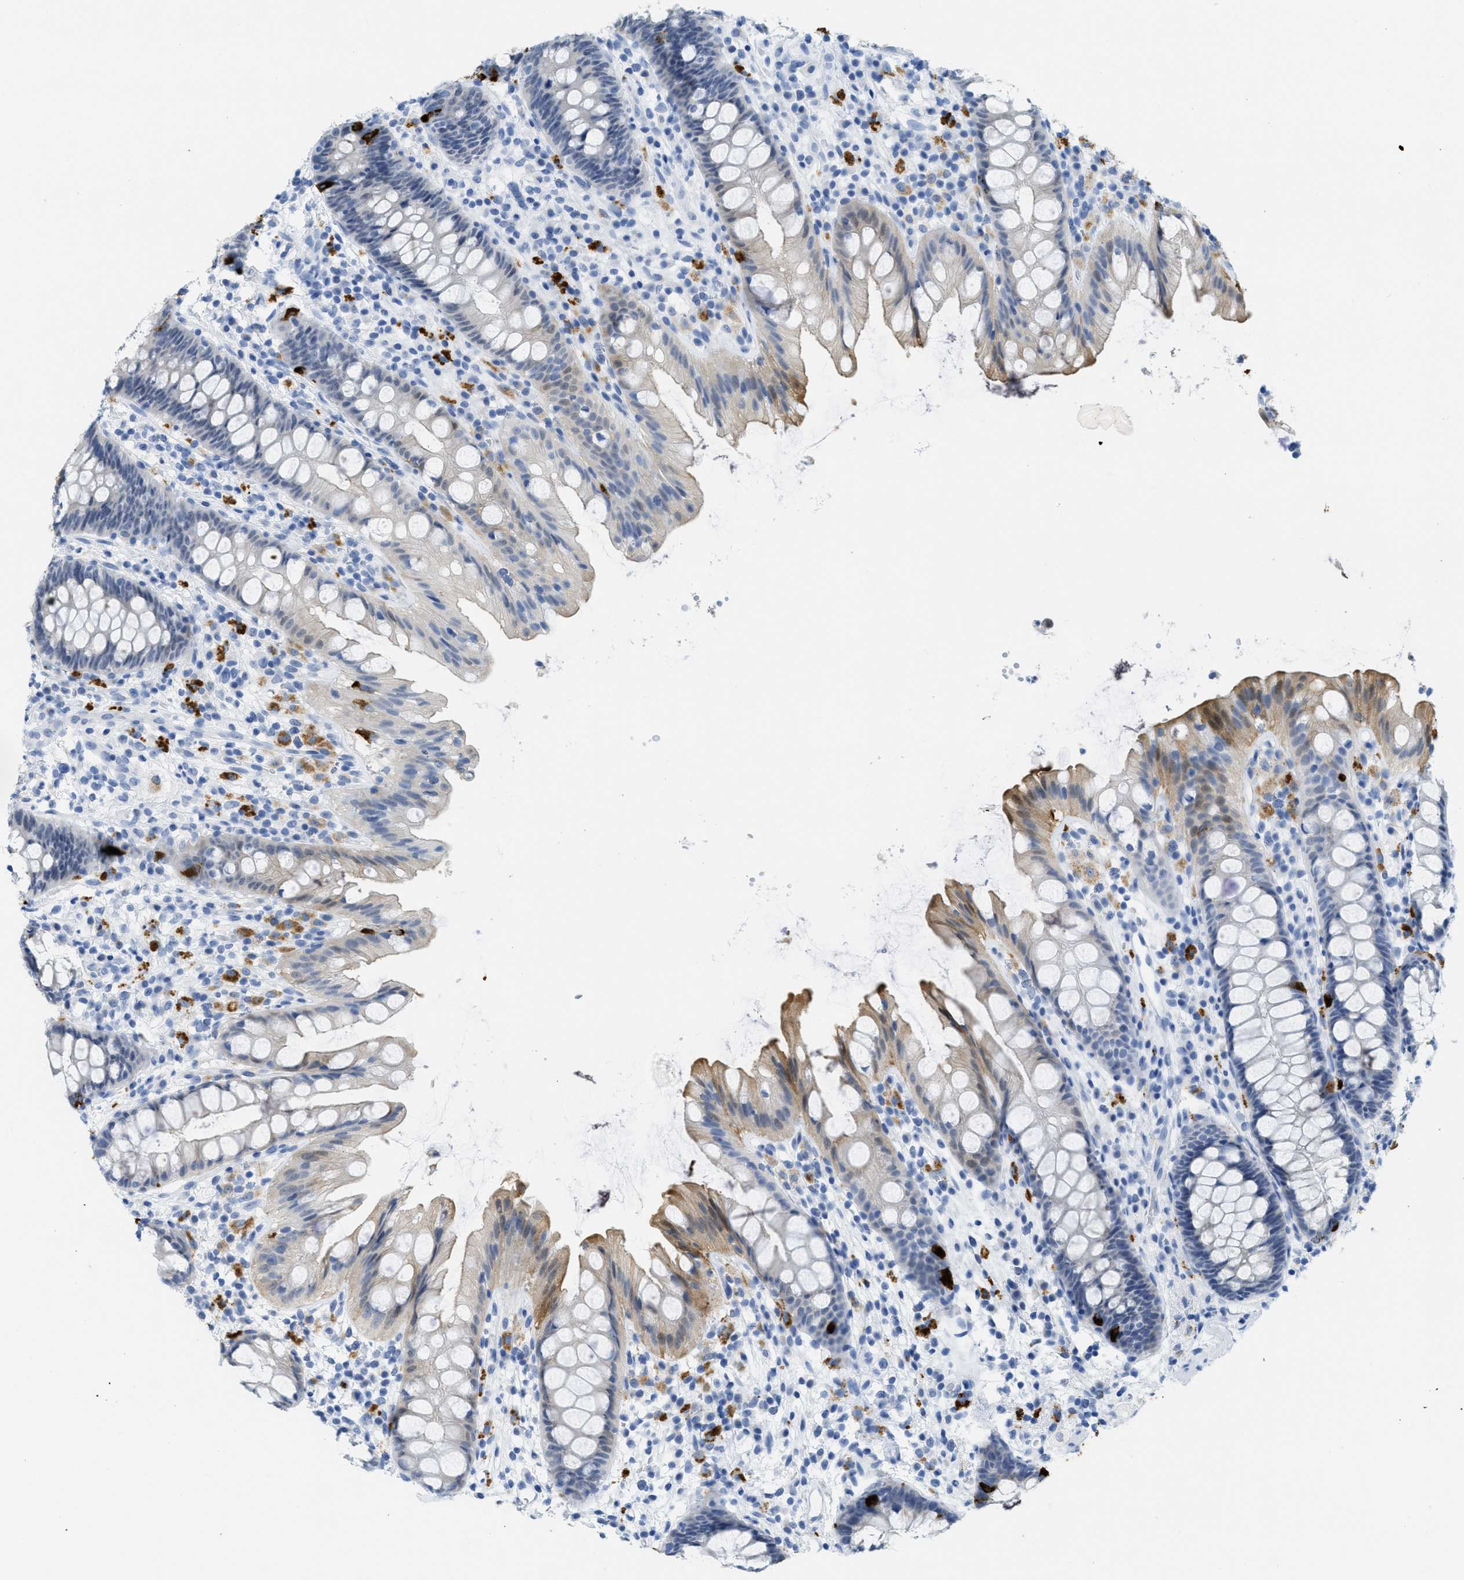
{"staining": {"intensity": "strong", "quantity": "<25%", "location": "cytoplasmic/membranous"}, "tissue": "rectum", "cell_type": "Glandular cells", "image_type": "normal", "snomed": [{"axis": "morphology", "description": "Normal tissue, NOS"}, {"axis": "topography", "description": "Rectum"}], "caption": "IHC photomicrograph of benign rectum: rectum stained using immunohistochemistry (IHC) exhibits medium levels of strong protein expression localized specifically in the cytoplasmic/membranous of glandular cells, appearing as a cytoplasmic/membranous brown color.", "gene": "WDR4", "patient": {"sex": "female", "age": 65}}